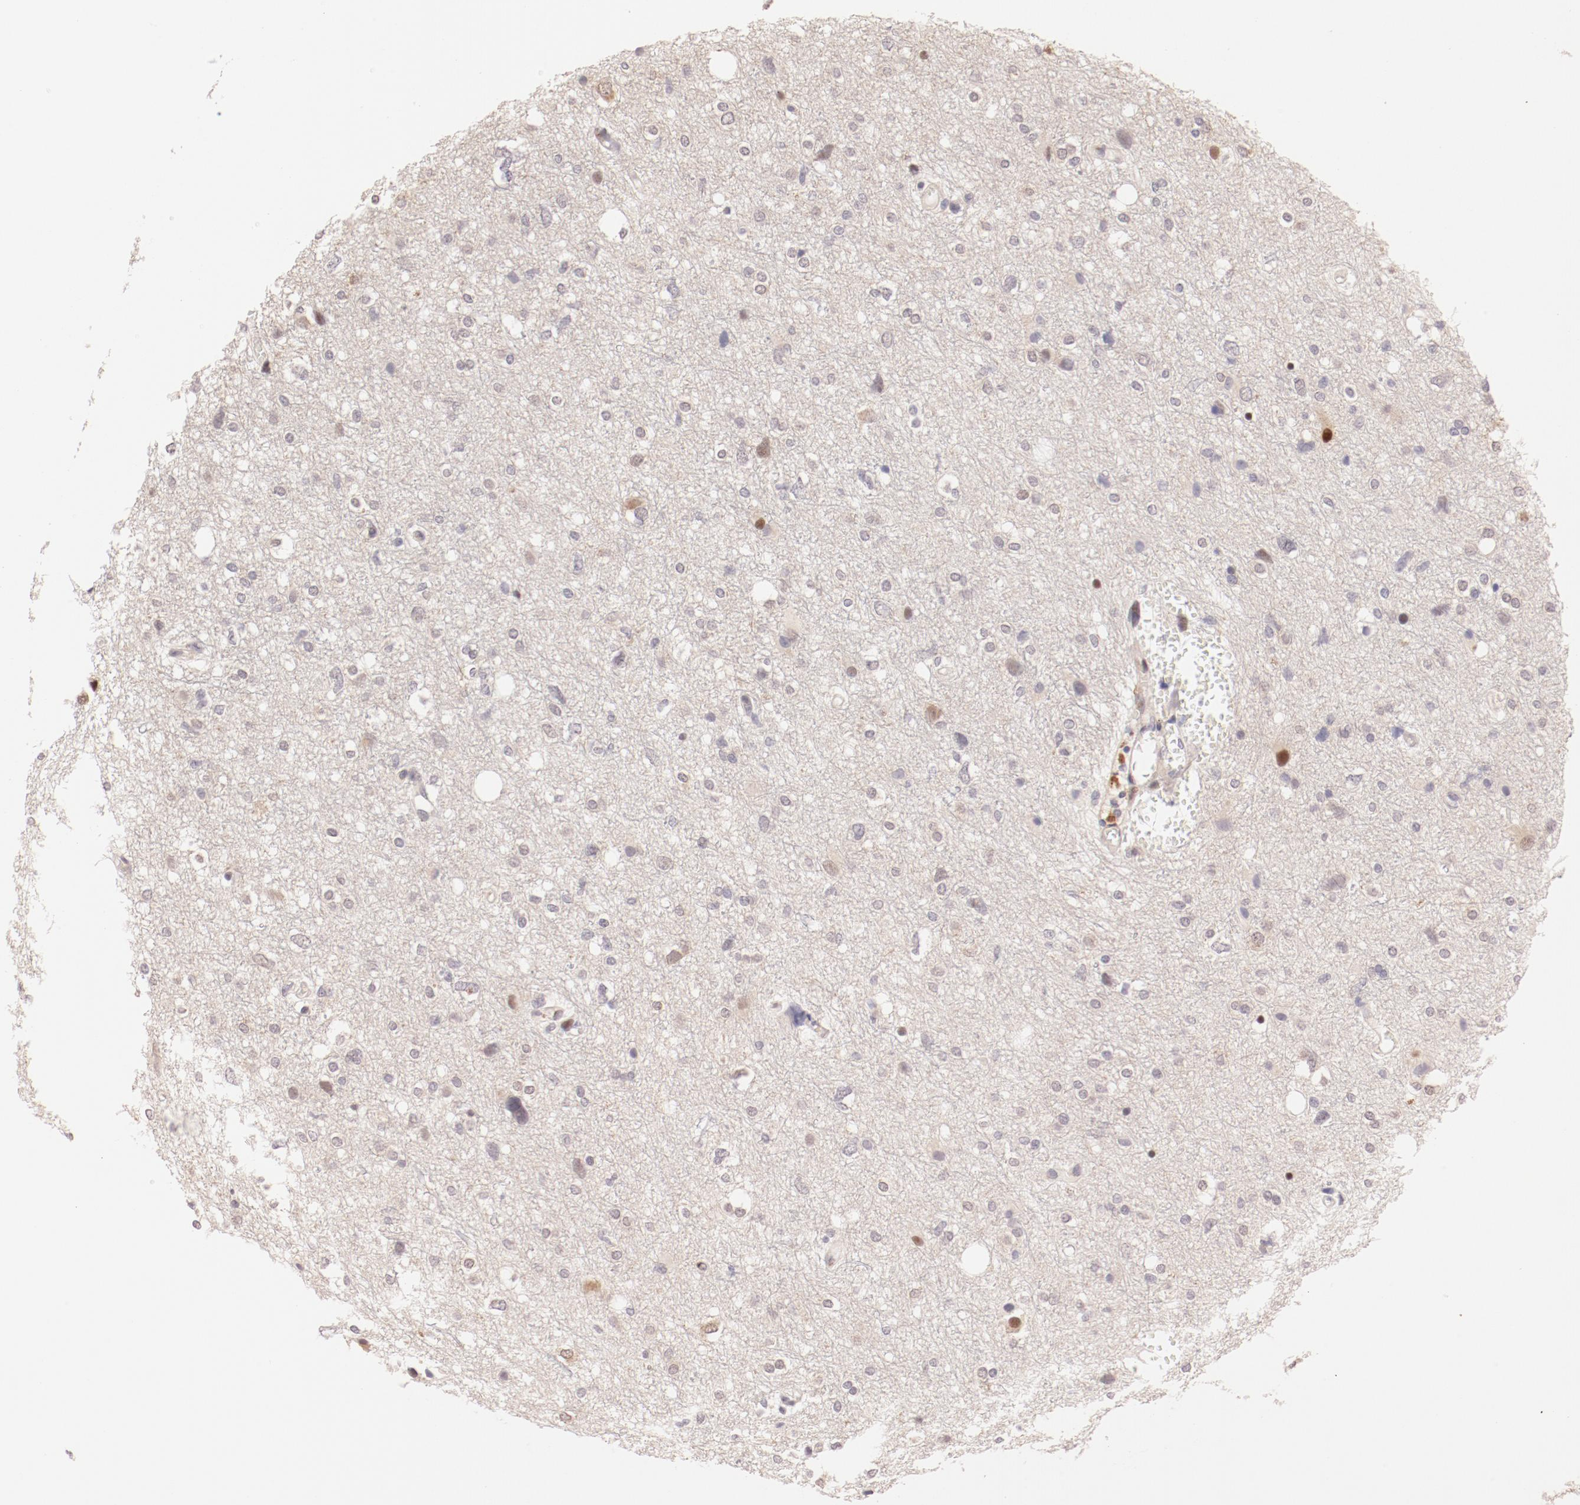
{"staining": {"intensity": "negative", "quantity": "none", "location": "none"}, "tissue": "glioma", "cell_type": "Tumor cells", "image_type": "cancer", "snomed": [{"axis": "morphology", "description": "Glioma, malignant, High grade"}, {"axis": "topography", "description": "Brain"}], "caption": "There is no significant positivity in tumor cells of high-grade glioma (malignant).", "gene": "RPL12", "patient": {"sex": "female", "age": 59}}